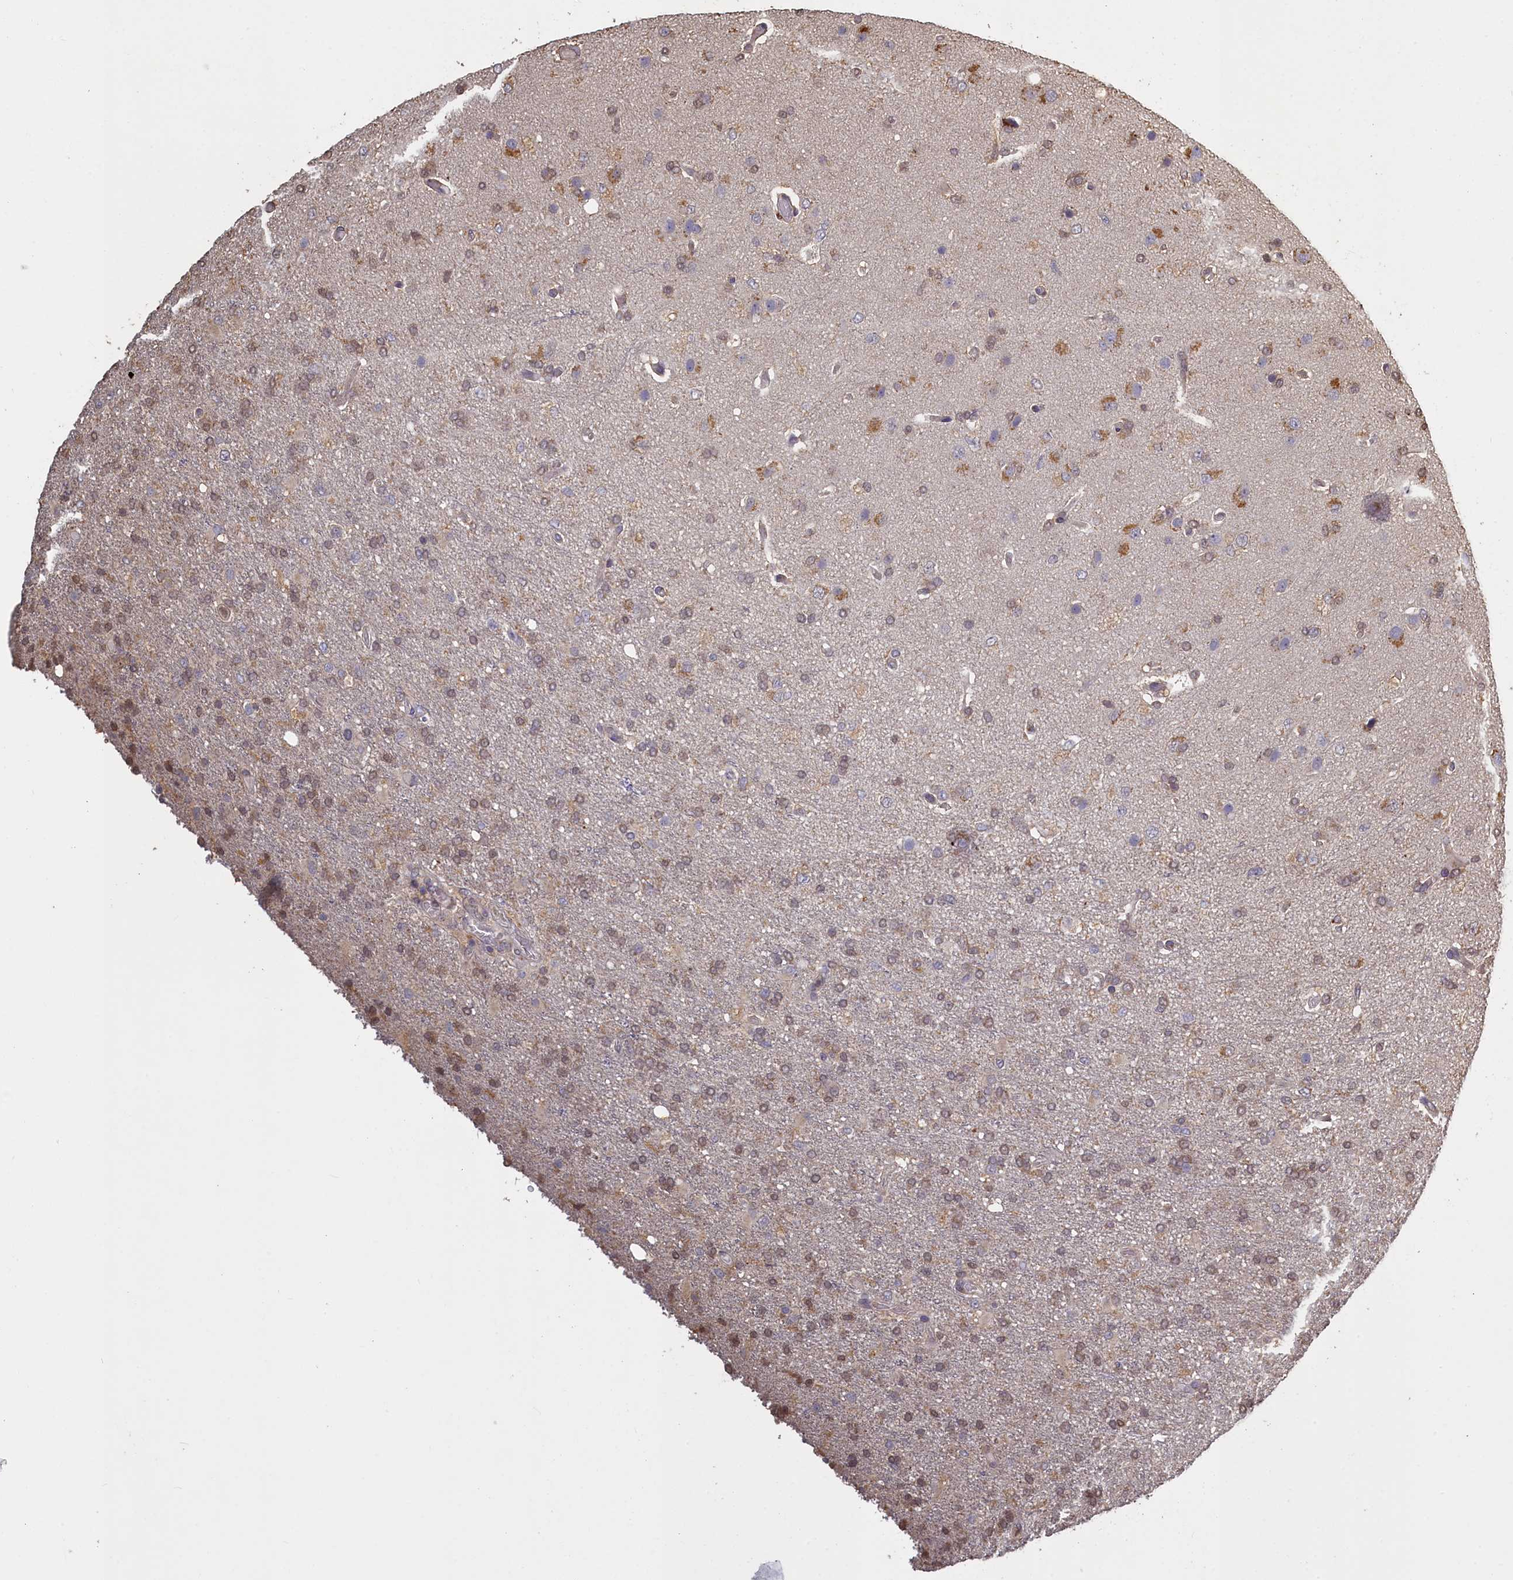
{"staining": {"intensity": "weak", "quantity": "25%-75%", "location": "cytoplasmic/membranous"}, "tissue": "glioma", "cell_type": "Tumor cells", "image_type": "cancer", "snomed": [{"axis": "morphology", "description": "Glioma, malignant, High grade"}, {"axis": "topography", "description": "Brain"}], "caption": "High-grade glioma (malignant) stained for a protein (brown) demonstrates weak cytoplasmic/membranous positive positivity in approximately 25%-75% of tumor cells.", "gene": "UCHL3", "patient": {"sex": "female", "age": 74}}